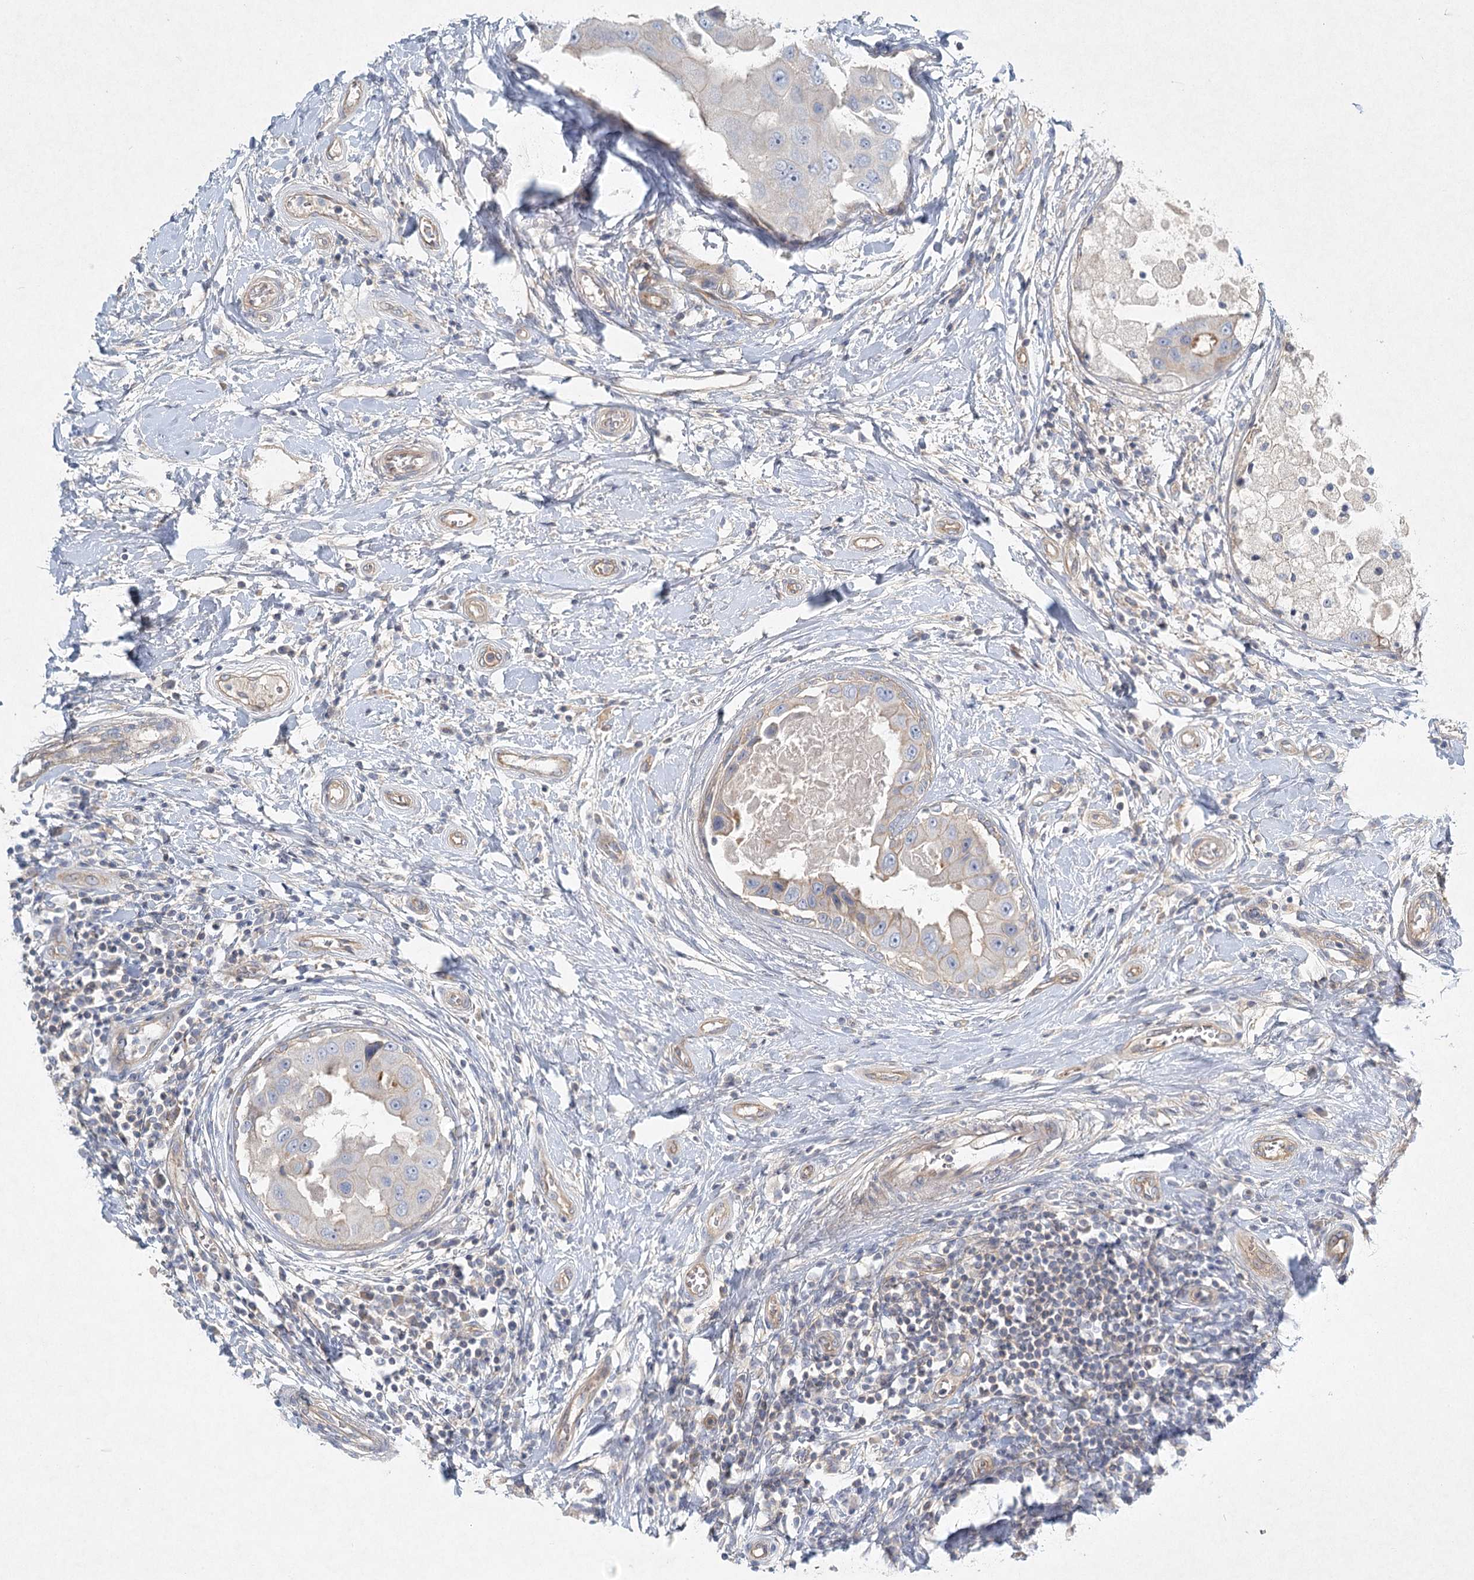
{"staining": {"intensity": "weak", "quantity": "<25%", "location": "cytoplasmic/membranous"}, "tissue": "breast cancer", "cell_type": "Tumor cells", "image_type": "cancer", "snomed": [{"axis": "morphology", "description": "Duct carcinoma"}, {"axis": "topography", "description": "Breast"}], "caption": "This is an immunohistochemistry (IHC) image of human invasive ductal carcinoma (breast). There is no positivity in tumor cells.", "gene": "DNMBP", "patient": {"sex": "female", "age": 27}}